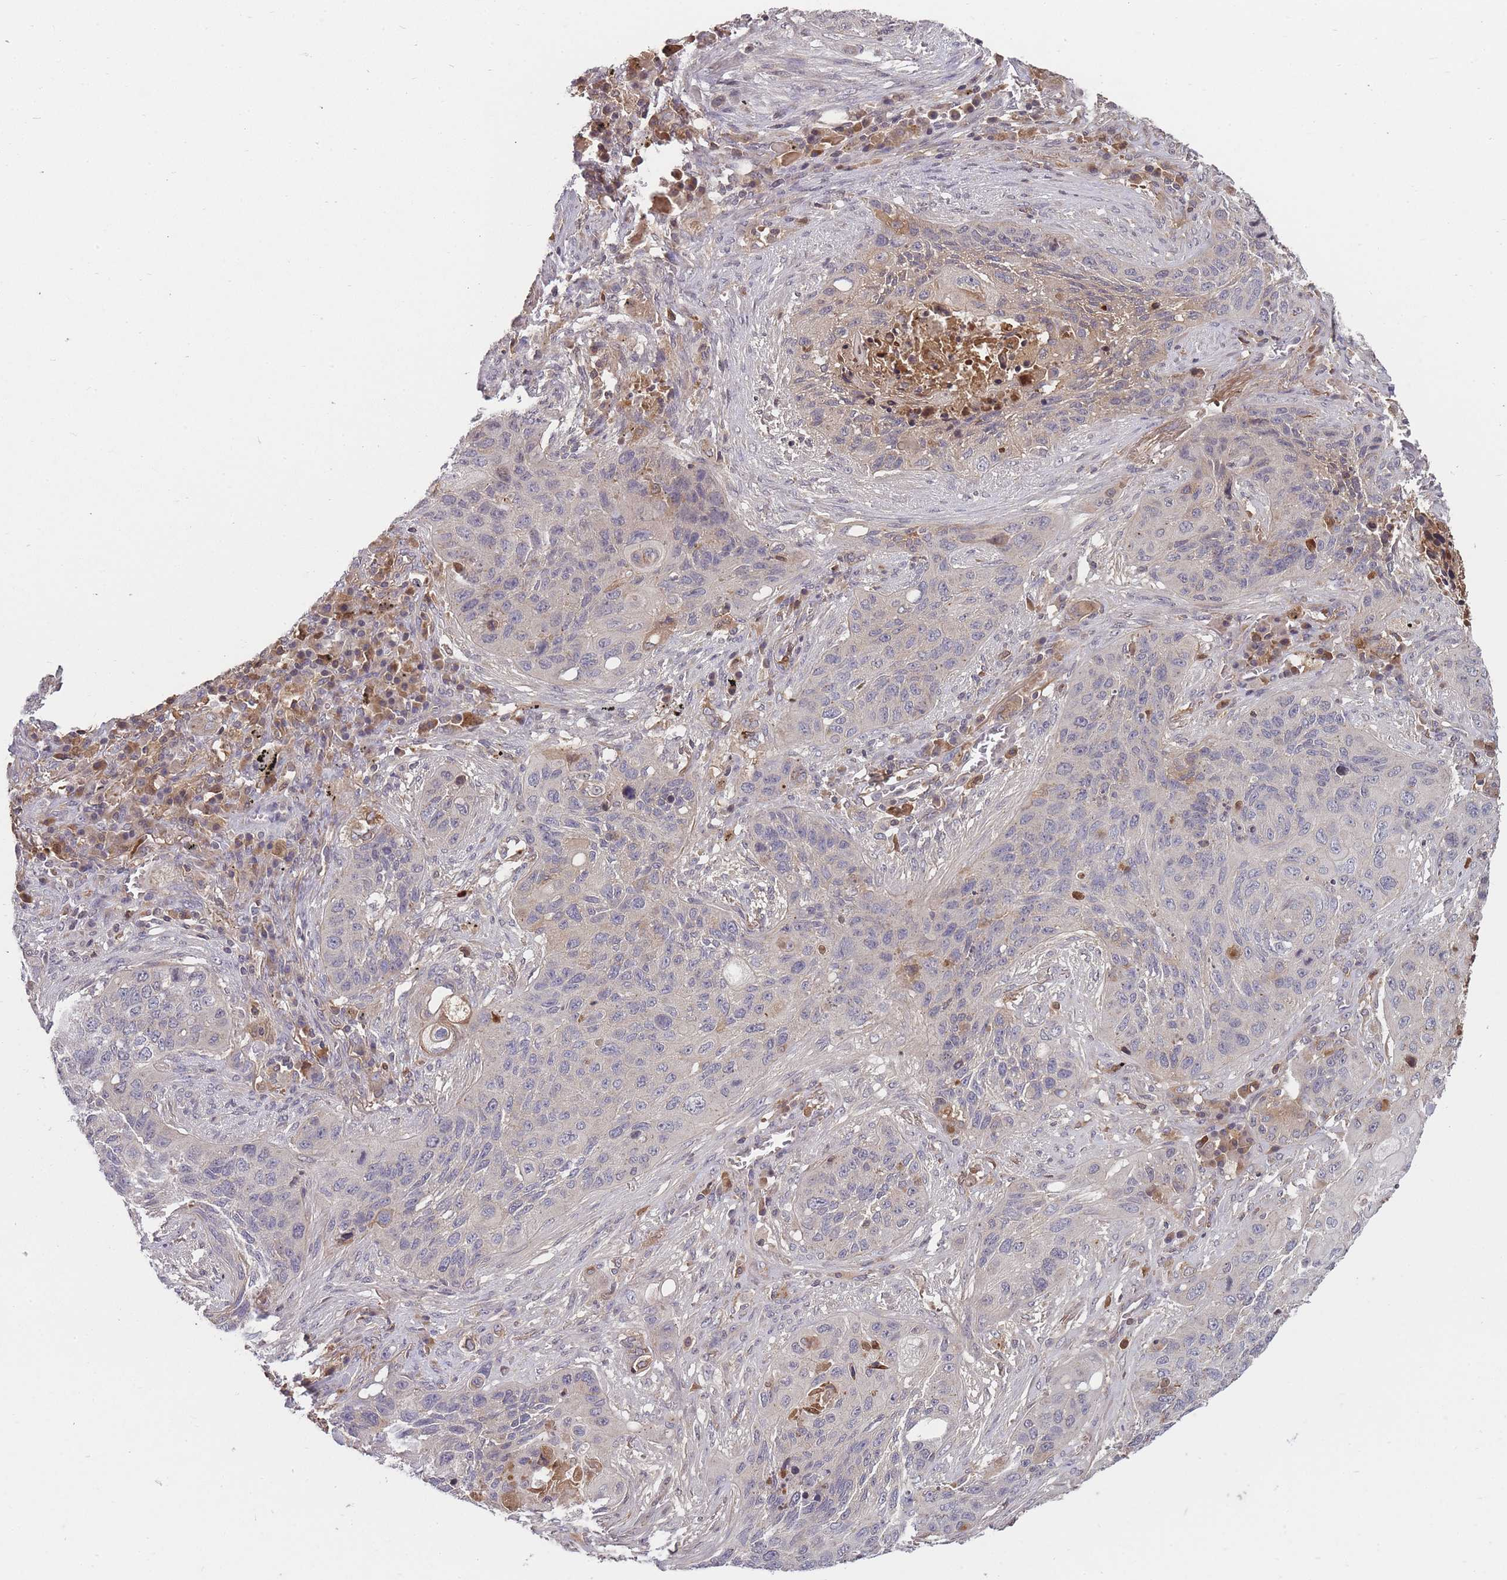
{"staining": {"intensity": "weak", "quantity": "<25%", "location": "cytoplasmic/membranous"}, "tissue": "lung cancer", "cell_type": "Tumor cells", "image_type": "cancer", "snomed": [{"axis": "morphology", "description": "Squamous cell carcinoma, NOS"}, {"axis": "topography", "description": "Lung"}], "caption": "IHC image of human lung cancer stained for a protein (brown), which reveals no positivity in tumor cells.", "gene": "RALGDS", "patient": {"sex": "female", "age": 63}}